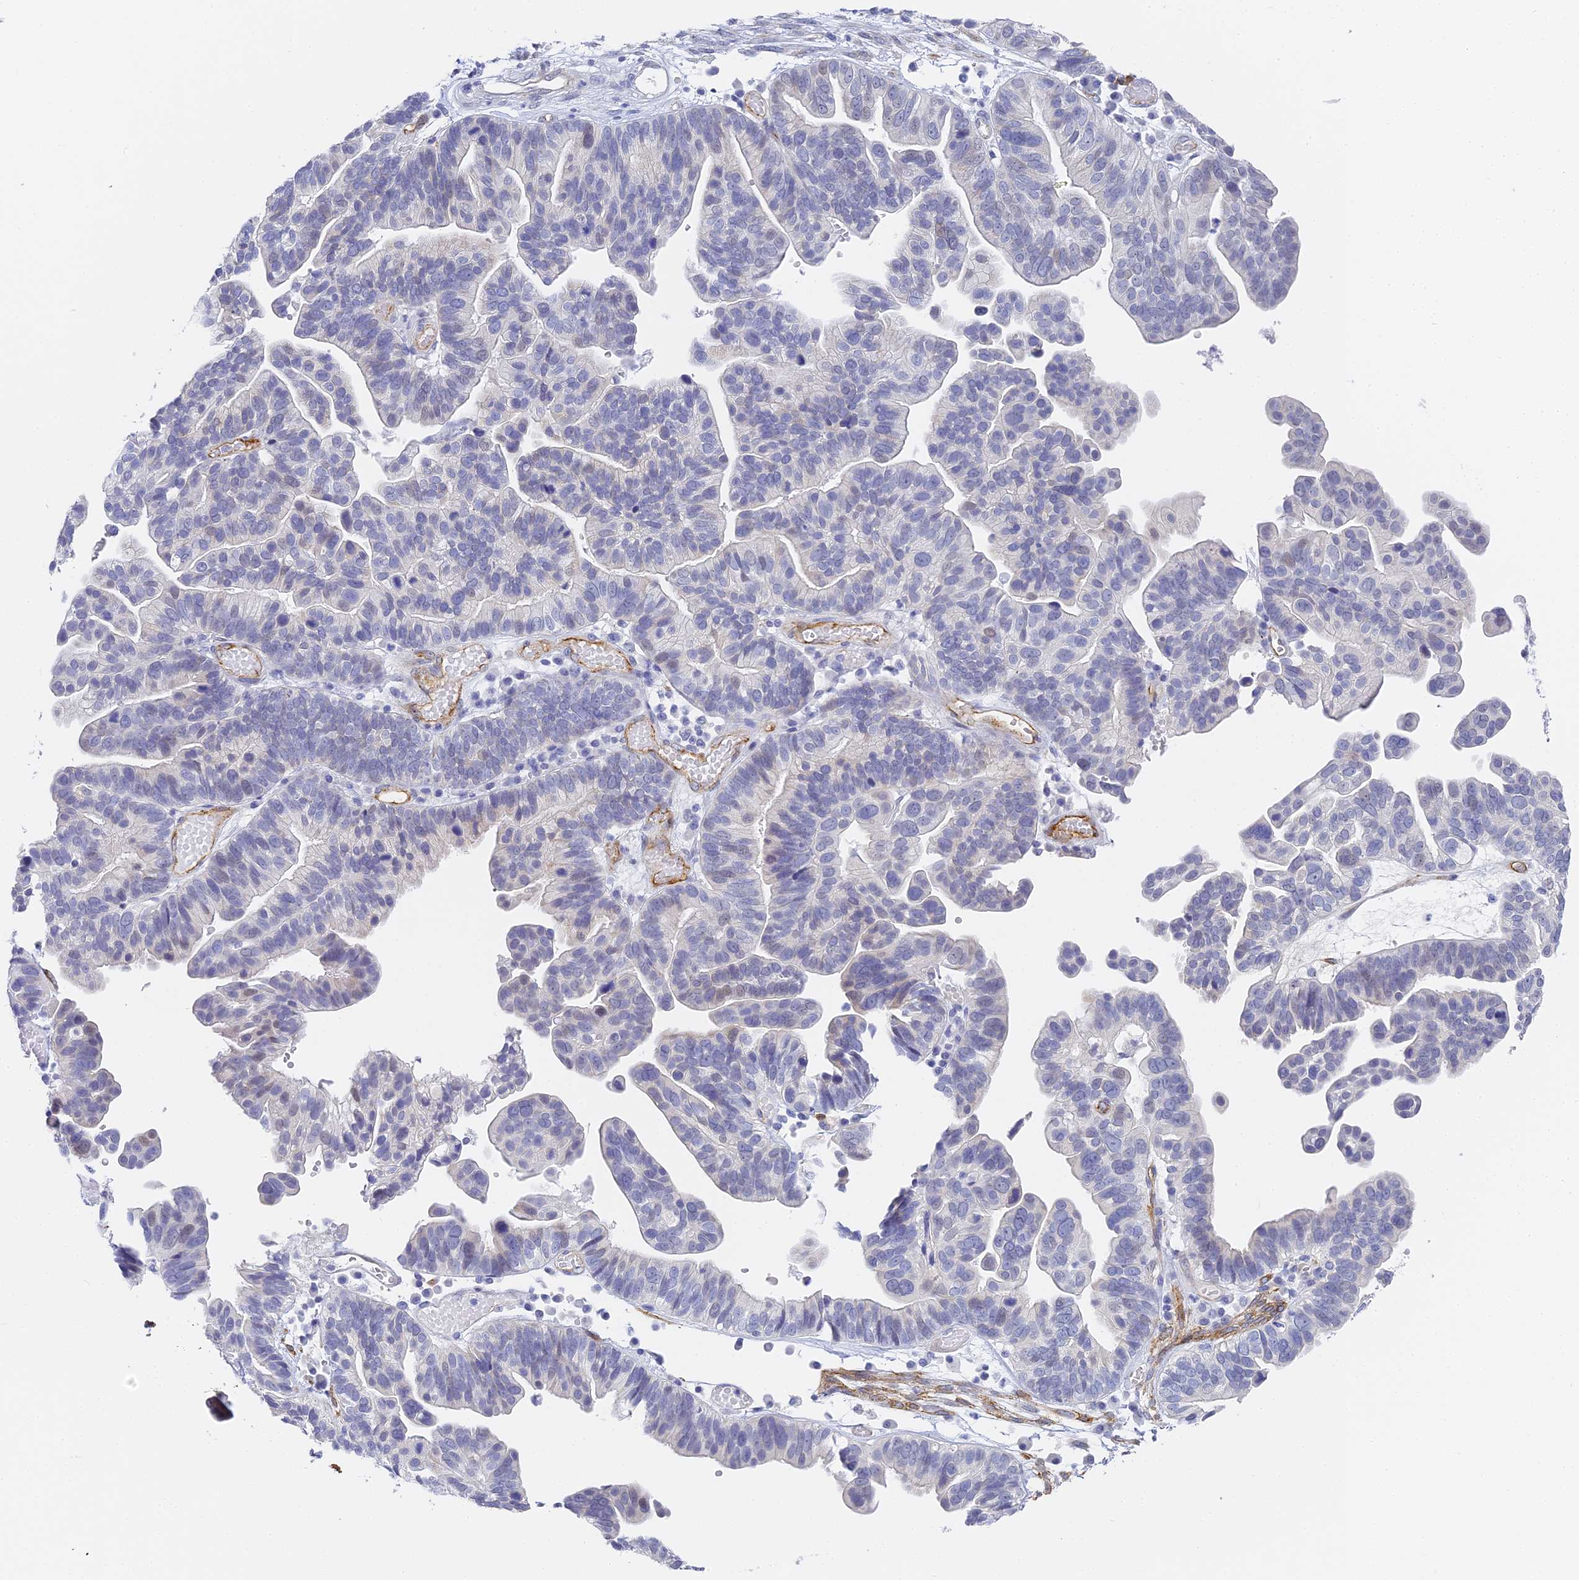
{"staining": {"intensity": "negative", "quantity": "none", "location": "none"}, "tissue": "ovarian cancer", "cell_type": "Tumor cells", "image_type": "cancer", "snomed": [{"axis": "morphology", "description": "Cystadenocarcinoma, serous, NOS"}, {"axis": "topography", "description": "Ovary"}], "caption": "DAB (3,3'-diaminobenzidine) immunohistochemical staining of ovarian serous cystadenocarcinoma exhibits no significant expression in tumor cells. (Immunohistochemistry (ihc), brightfield microscopy, high magnification).", "gene": "GJA1", "patient": {"sex": "female", "age": 56}}